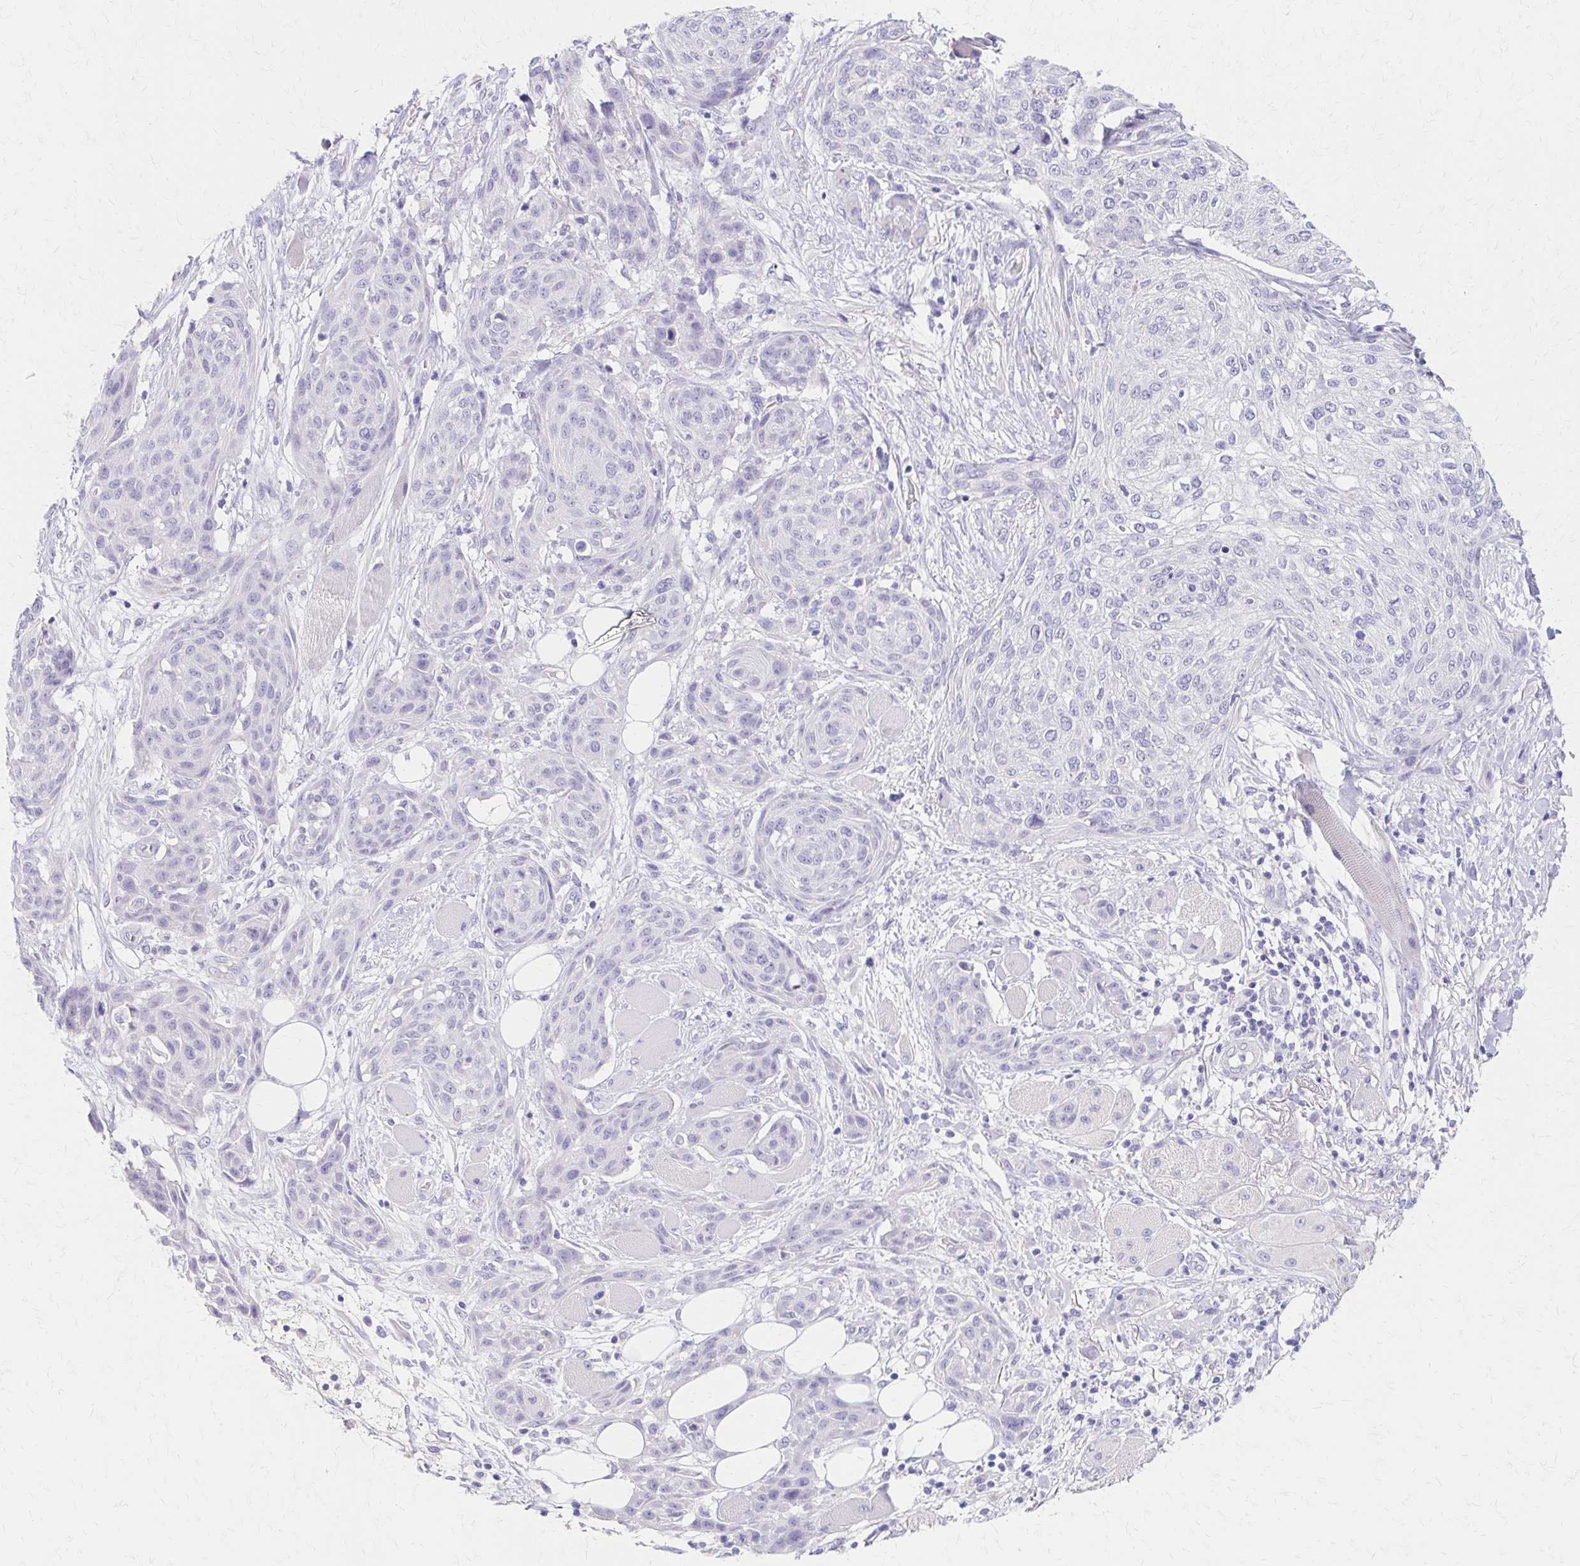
{"staining": {"intensity": "negative", "quantity": "none", "location": "none"}, "tissue": "skin cancer", "cell_type": "Tumor cells", "image_type": "cancer", "snomed": [{"axis": "morphology", "description": "Squamous cell carcinoma, NOS"}, {"axis": "topography", "description": "Skin"}], "caption": "There is no significant expression in tumor cells of skin squamous cell carcinoma.", "gene": "AZGP1", "patient": {"sex": "female", "age": 87}}